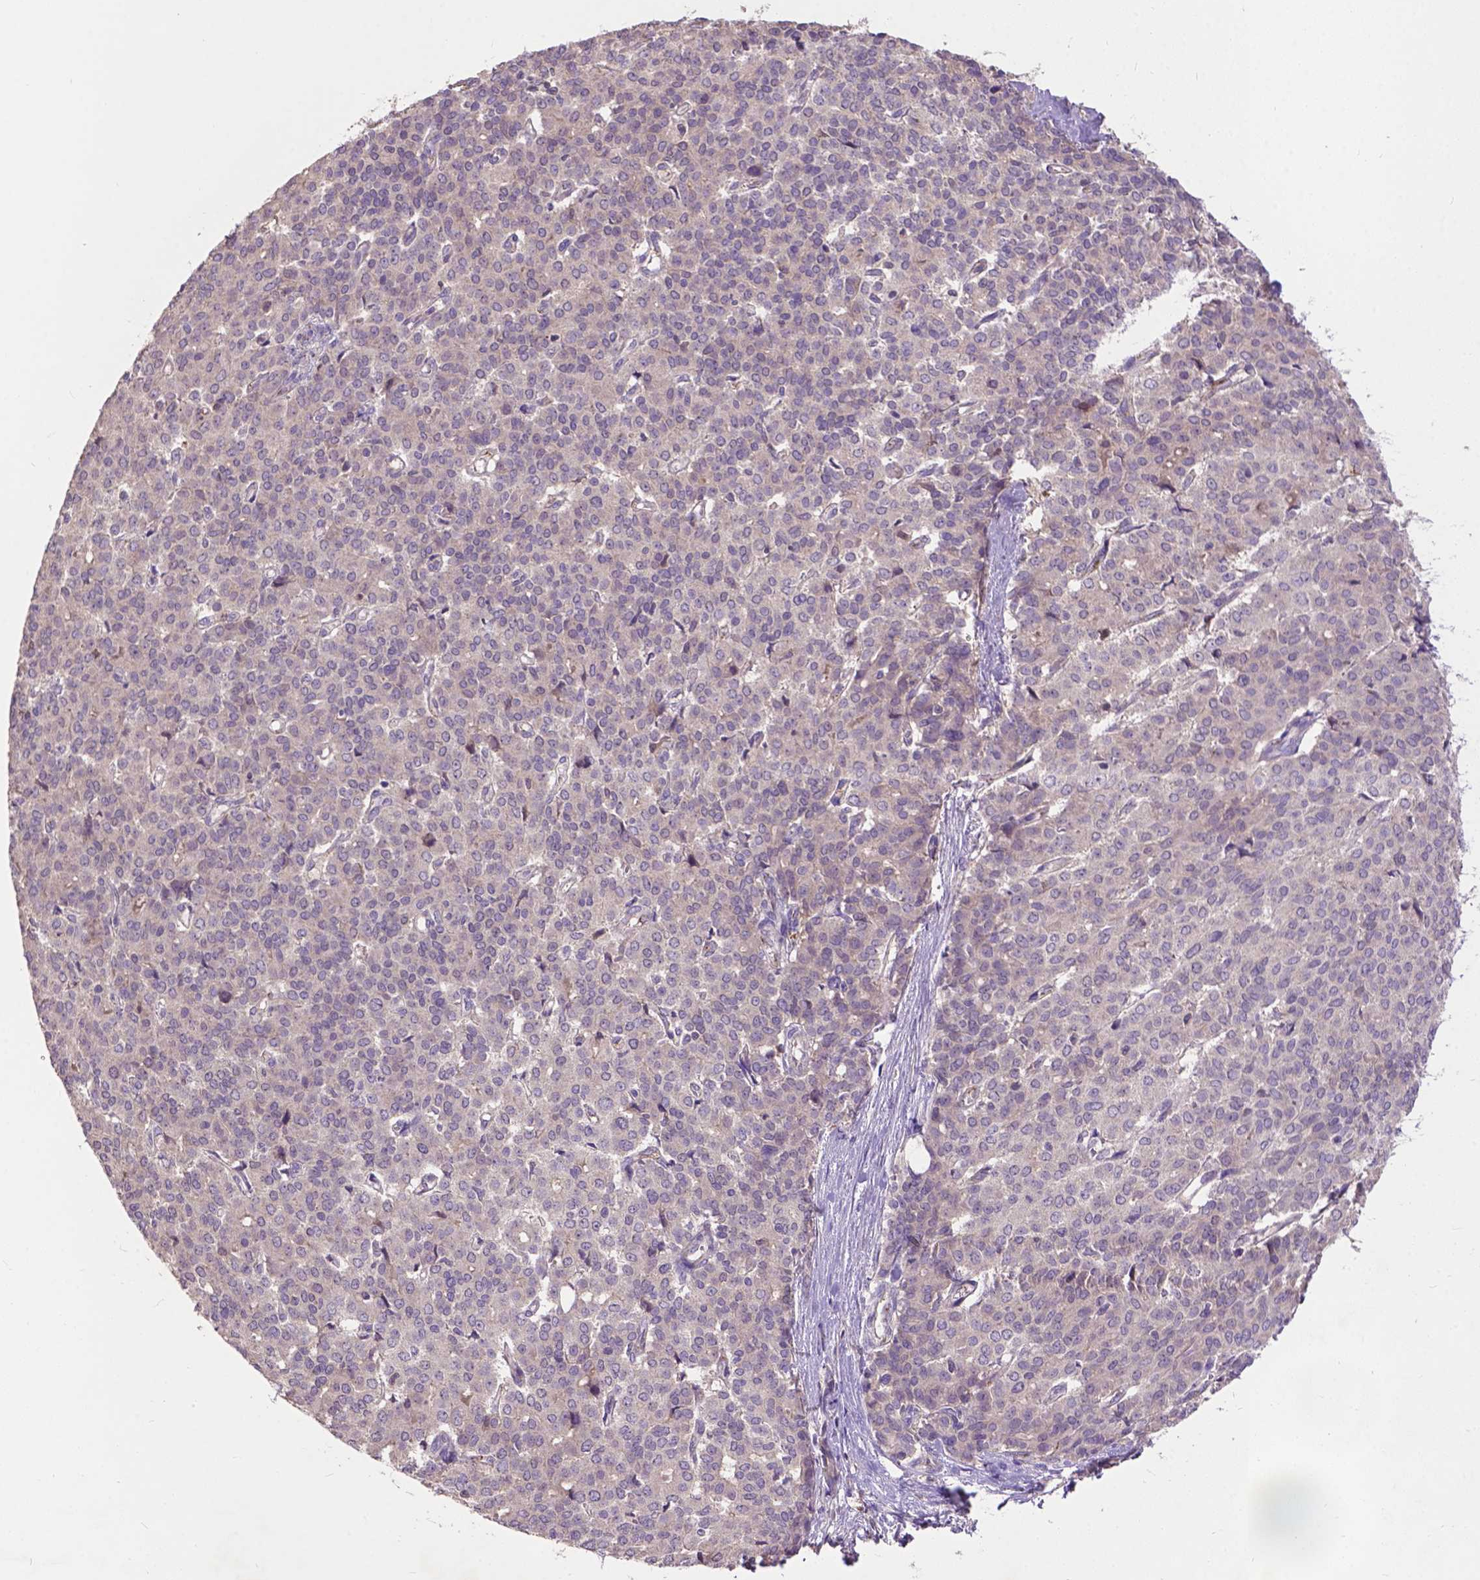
{"staining": {"intensity": "negative", "quantity": "none", "location": "none"}, "tissue": "liver cancer", "cell_type": "Tumor cells", "image_type": "cancer", "snomed": [{"axis": "morphology", "description": "Cholangiocarcinoma"}, {"axis": "topography", "description": "Liver"}], "caption": "Tumor cells are negative for brown protein staining in liver cancer. (DAB immunohistochemistry, high magnification).", "gene": "ZNF337", "patient": {"sex": "female", "age": 47}}